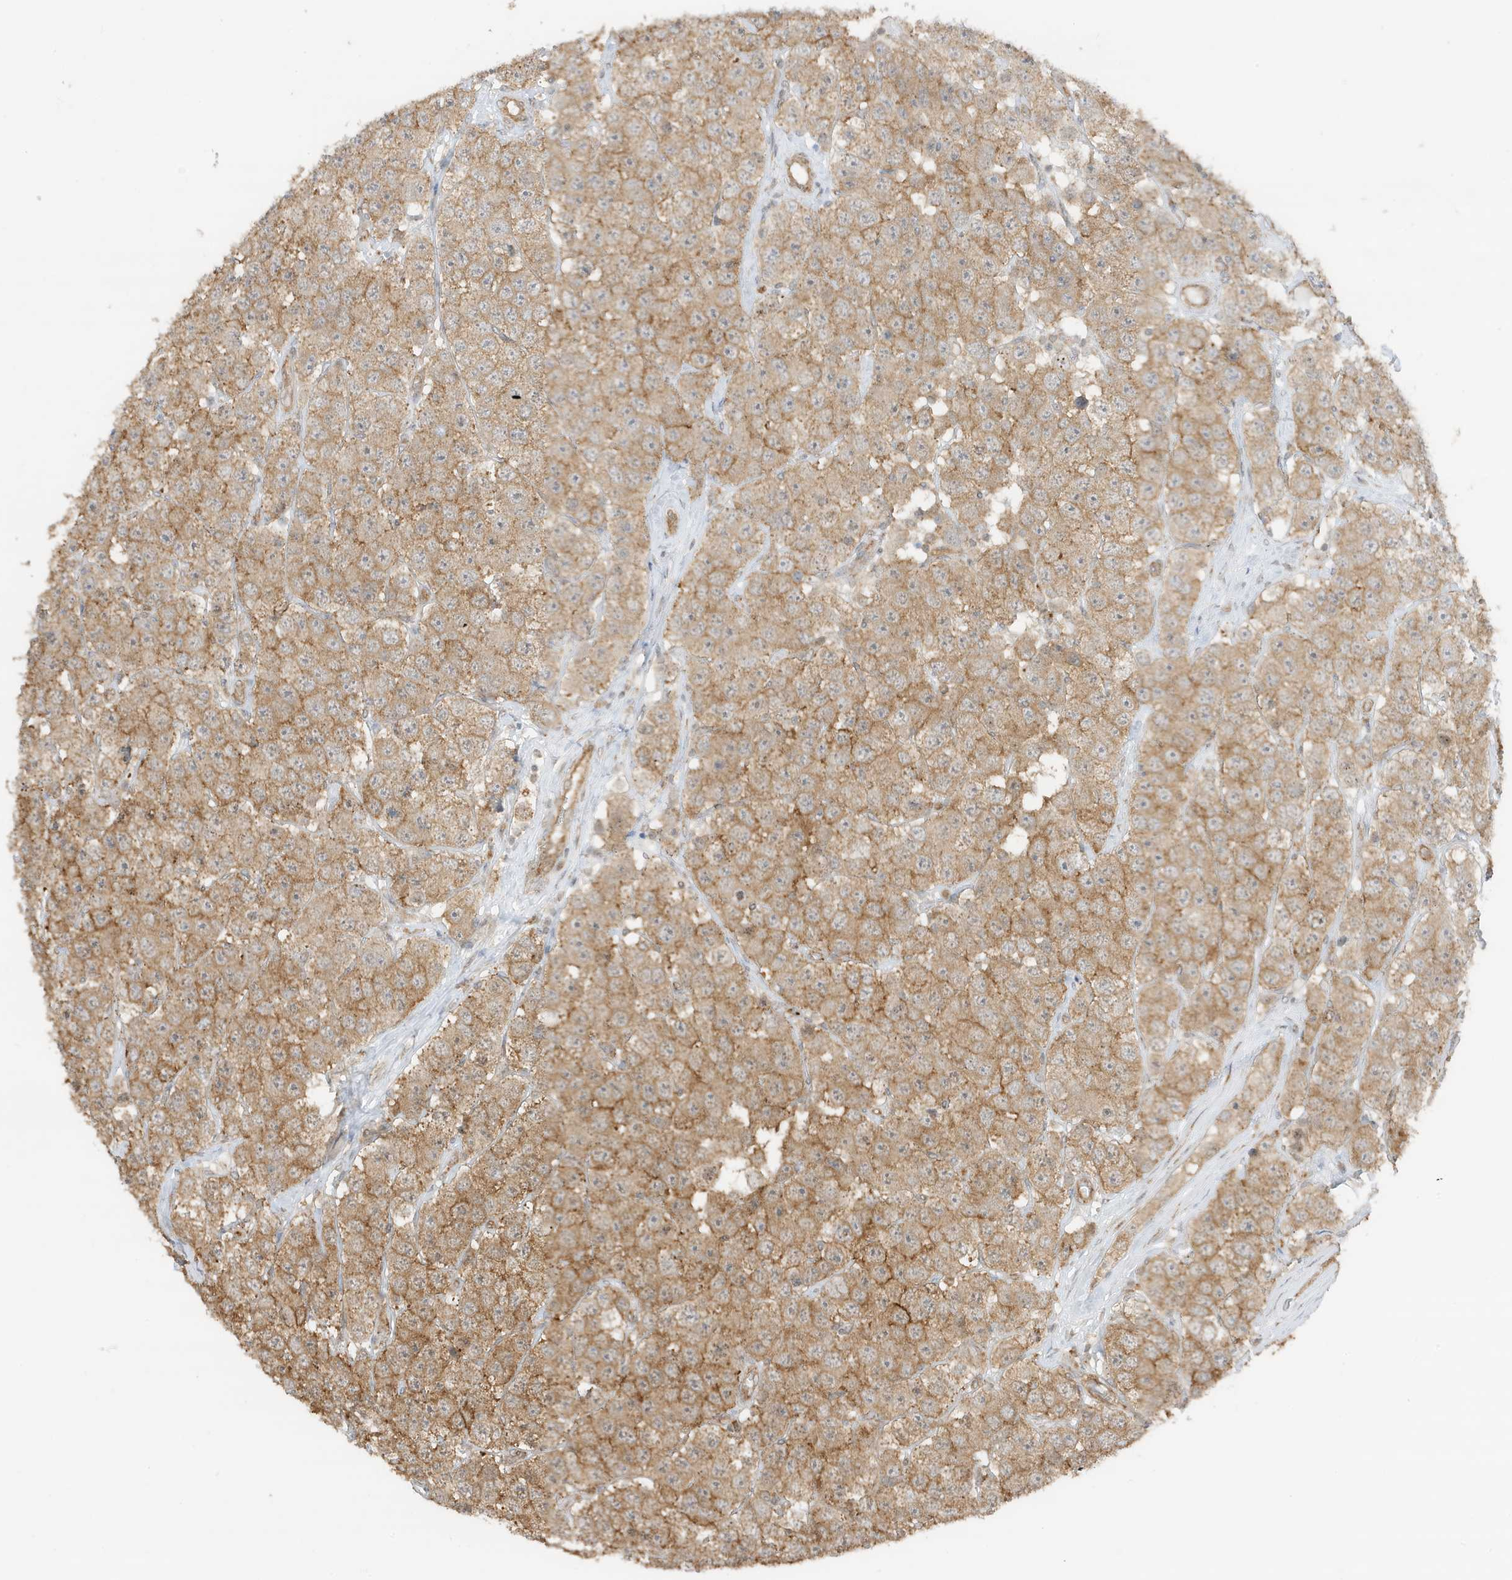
{"staining": {"intensity": "moderate", "quantity": ">75%", "location": "cytoplasmic/membranous"}, "tissue": "testis cancer", "cell_type": "Tumor cells", "image_type": "cancer", "snomed": [{"axis": "morphology", "description": "Seminoma, NOS"}, {"axis": "topography", "description": "Testis"}], "caption": "Protein expression analysis of seminoma (testis) exhibits moderate cytoplasmic/membranous expression in about >75% of tumor cells. (Brightfield microscopy of DAB IHC at high magnification).", "gene": "UBAP2L", "patient": {"sex": "male", "age": 28}}